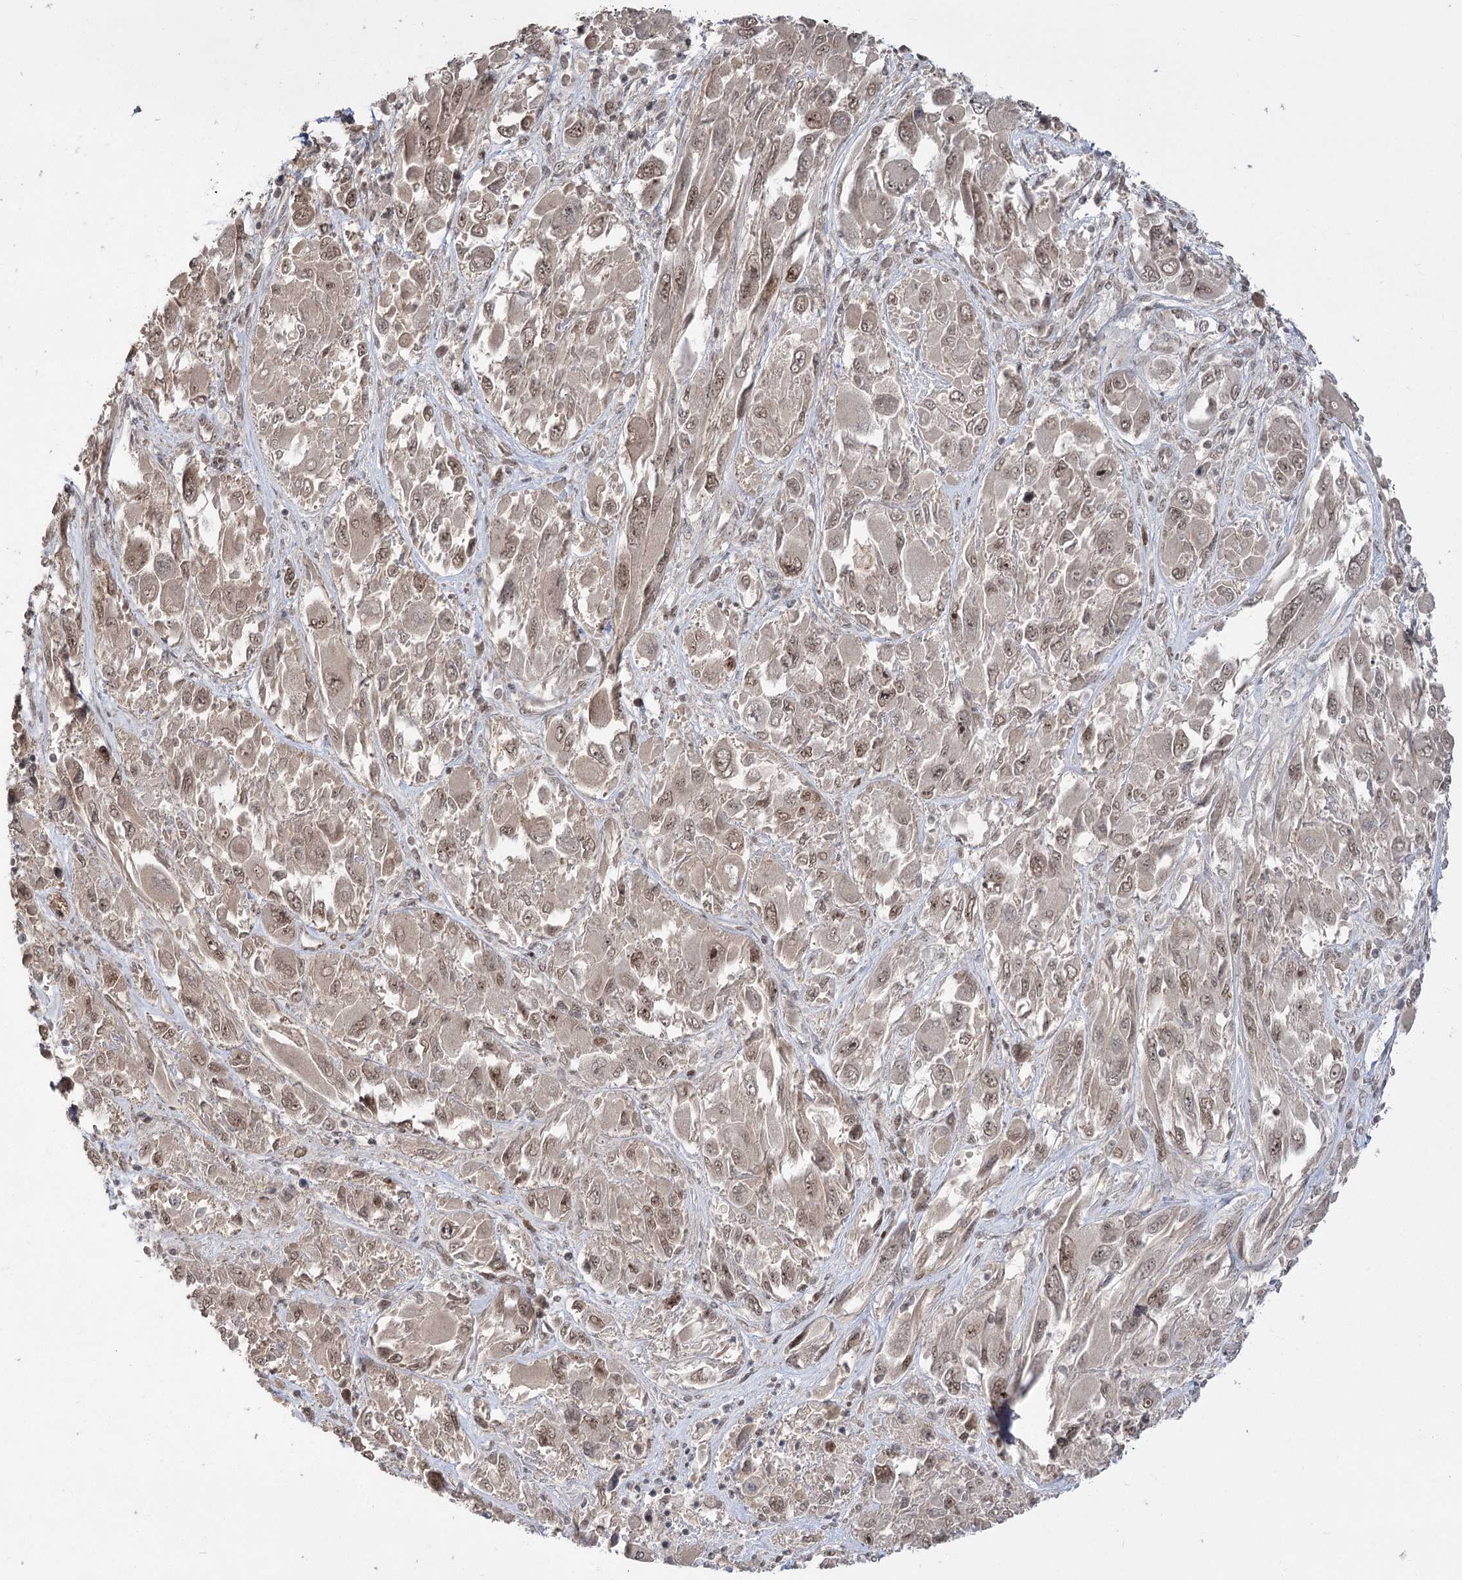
{"staining": {"intensity": "moderate", "quantity": "25%-75%", "location": "nuclear"}, "tissue": "melanoma", "cell_type": "Tumor cells", "image_type": "cancer", "snomed": [{"axis": "morphology", "description": "Malignant melanoma, NOS"}, {"axis": "topography", "description": "Skin"}], "caption": "An IHC photomicrograph of tumor tissue is shown. Protein staining in brown labels moderate nuclear positivity in malignant melanoma within tumor cells. (DAB IHC, brown staining for protein, blue staining for nuclei).", "gene": "HELQ", "patient": {"sex": "female", "age": 91}}